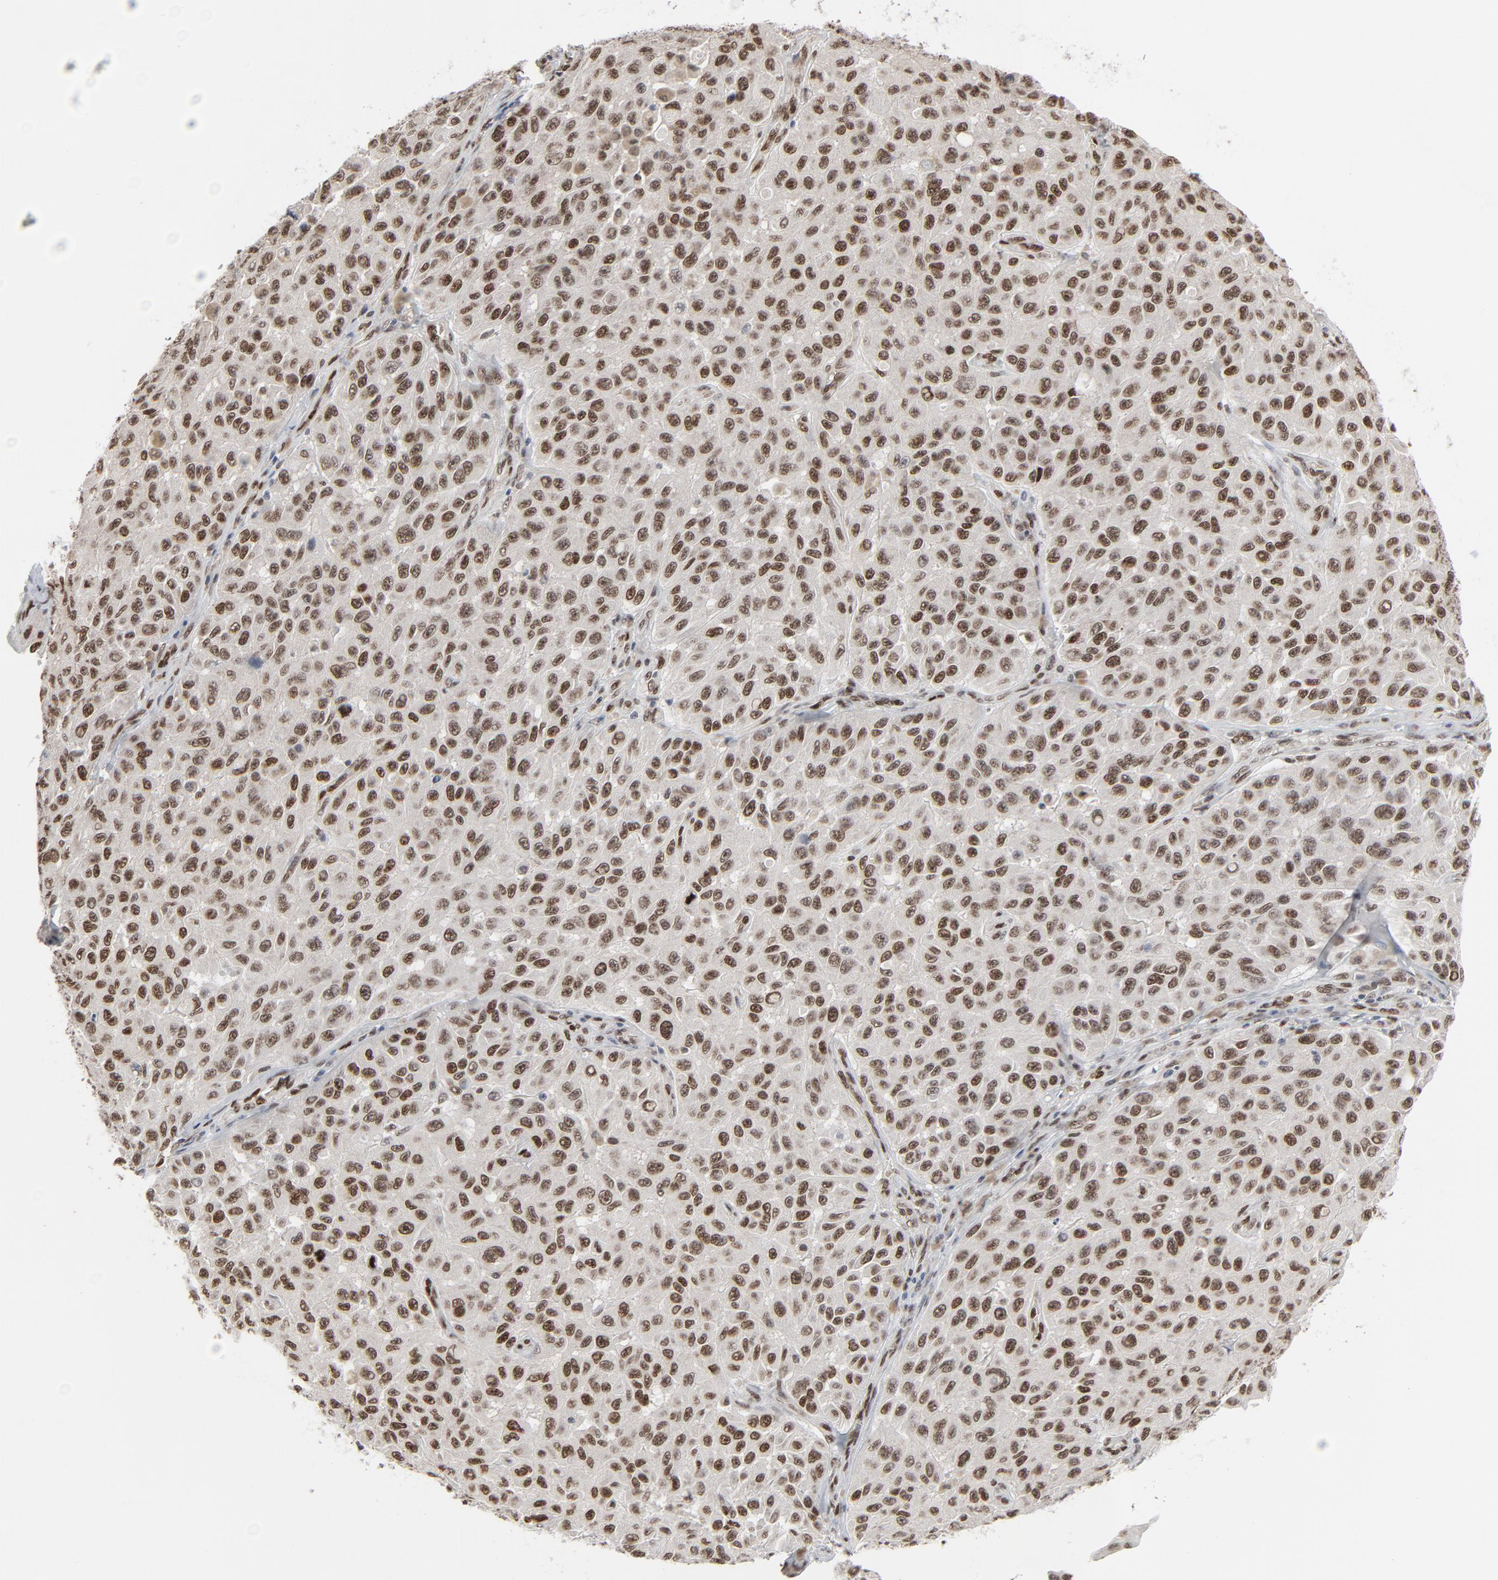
{"staining": {"intensity": "strong", "quantity": ">75%", "location": "nuclear"}, "tissue": "melanoma", "cell_type": "Tumor cells", "image_type": "cancer", "snomed": [{"axis": "morphology", "description": "Malignant melanoma, NOS"}, {"axis": "topography", "description": "Skin"}], "caption": "Malignant melanoma stained for a protein reveals strong nuclear positivity in tumor cells.", "gene": "CUX1", "patient": {"sex": "male", "age": 30}}